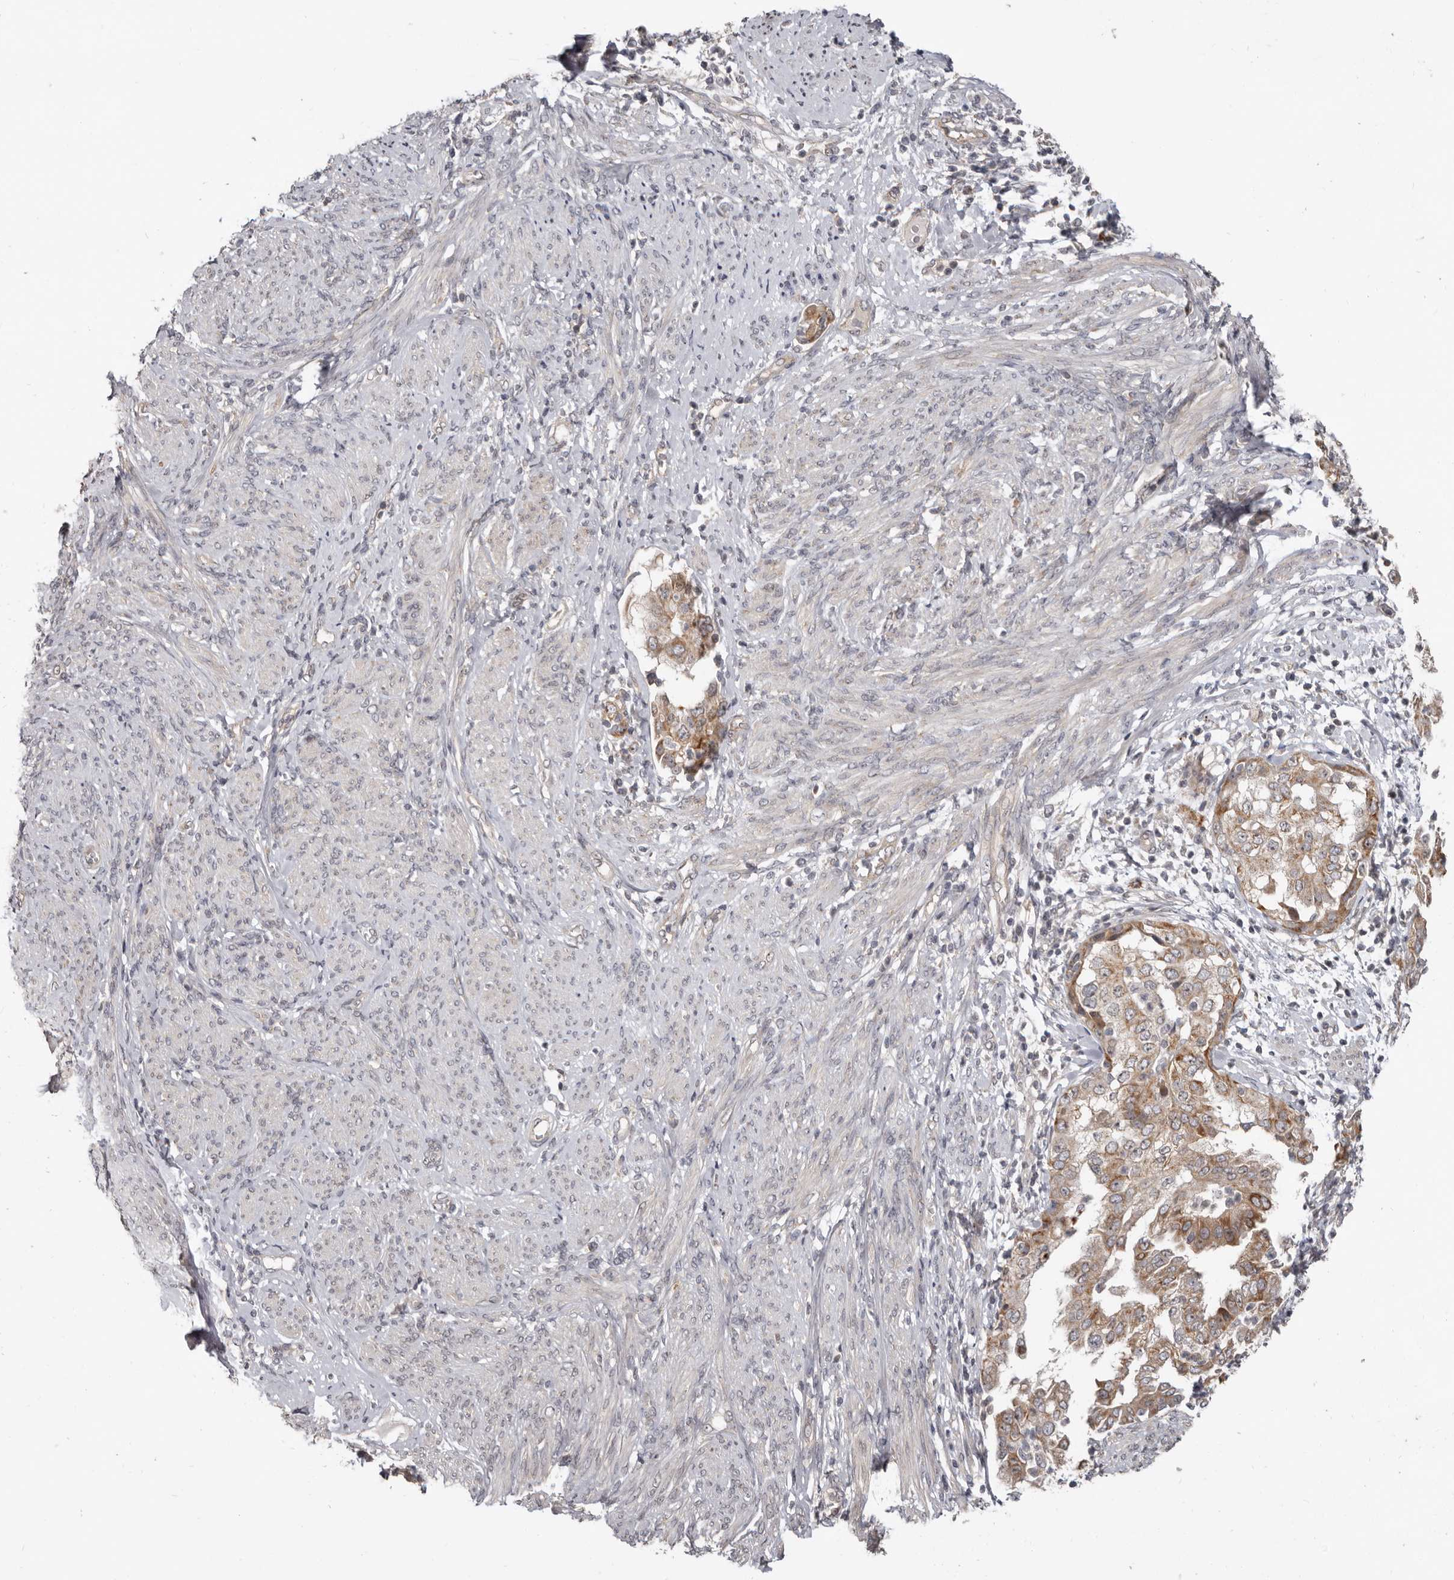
{"staining": {"intensity": "strong", "quantity": ">75%", "location": "cytoplasmic/membranous"}, "tissue": "endometrial cancer", "cell_type": "Tumor cells", "image_type": "cancer", "snomed": [{"axis": "morphology", "description": "Adenocarcinoma, NOS"}, {"axis": "topography", "description": "Endometrium"}], "caption": "IHC histopathology image of human endometrial adenocarcinoma stained for a protein (brown), which displays high levels of strong cytoplasmic/membranous staining in about >75% of tumor cells.", "gene": "BAD", "patient": {"sex": "female", "age": 85}}